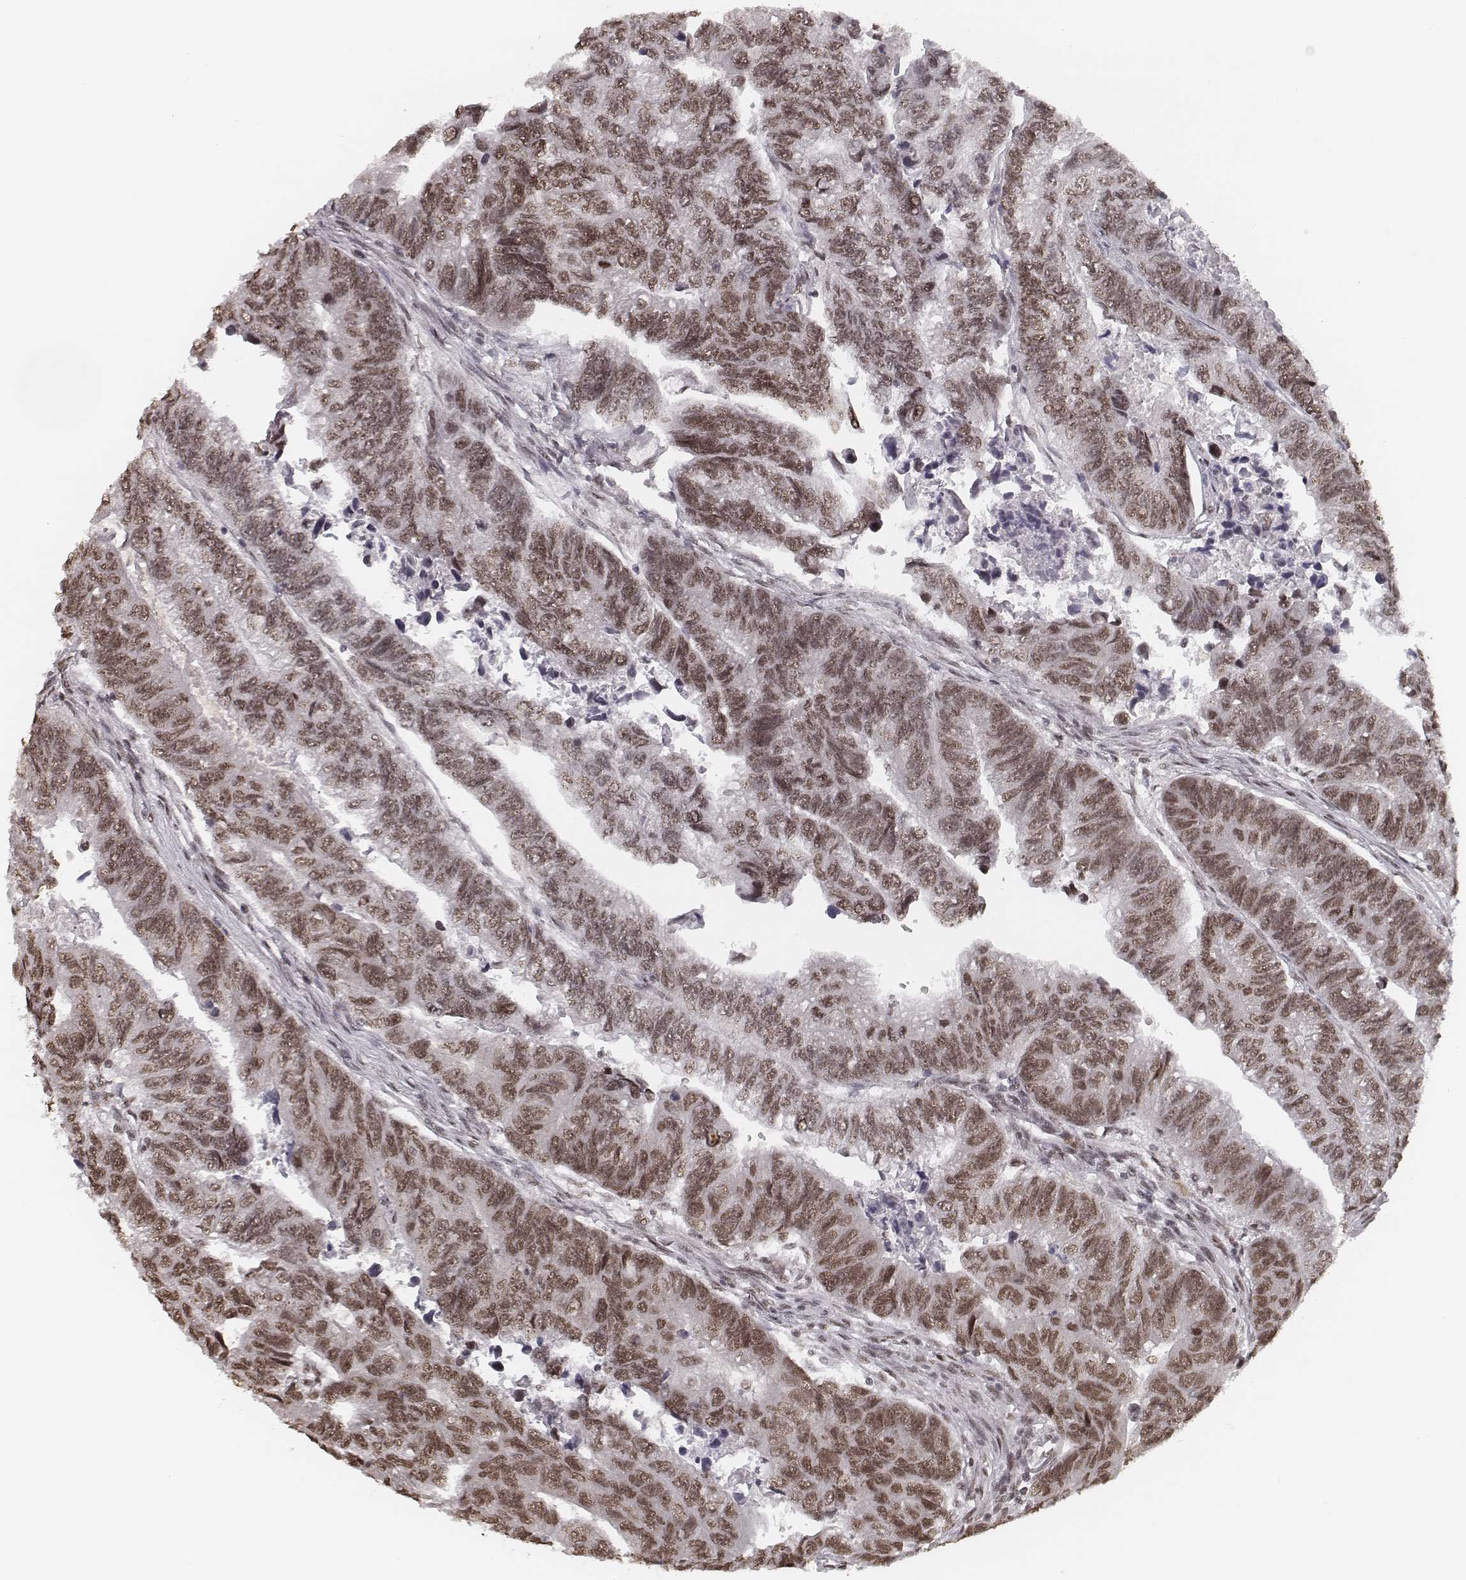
{"staining": {"intensity": "moderate", "quantity": ">75%", "location": "nuclear"}, "tissue": "colorectal cancer", "cell_type": "Tumor cells", "image_type": "cancer", "snomed": [{"axis": "morphology", "description": "Adenocarcinoma, NOS"}, {"axis": "topography", "description": "Colon"}], "caption": "Immunohistochemistry (DAB (3,3'-diaminobenzidine)) staining of human colorectal cancer reveals moderate nuclear protein staining in approximately >75% of tumor cells. The staining was performed using DAB to visualize the protein expression in brown, while the nuclei were stained in blue with hematoxylin (Magnification: 20x).", "gene": "HMGA2", "patient": {"sex": "female", "age": 65}}